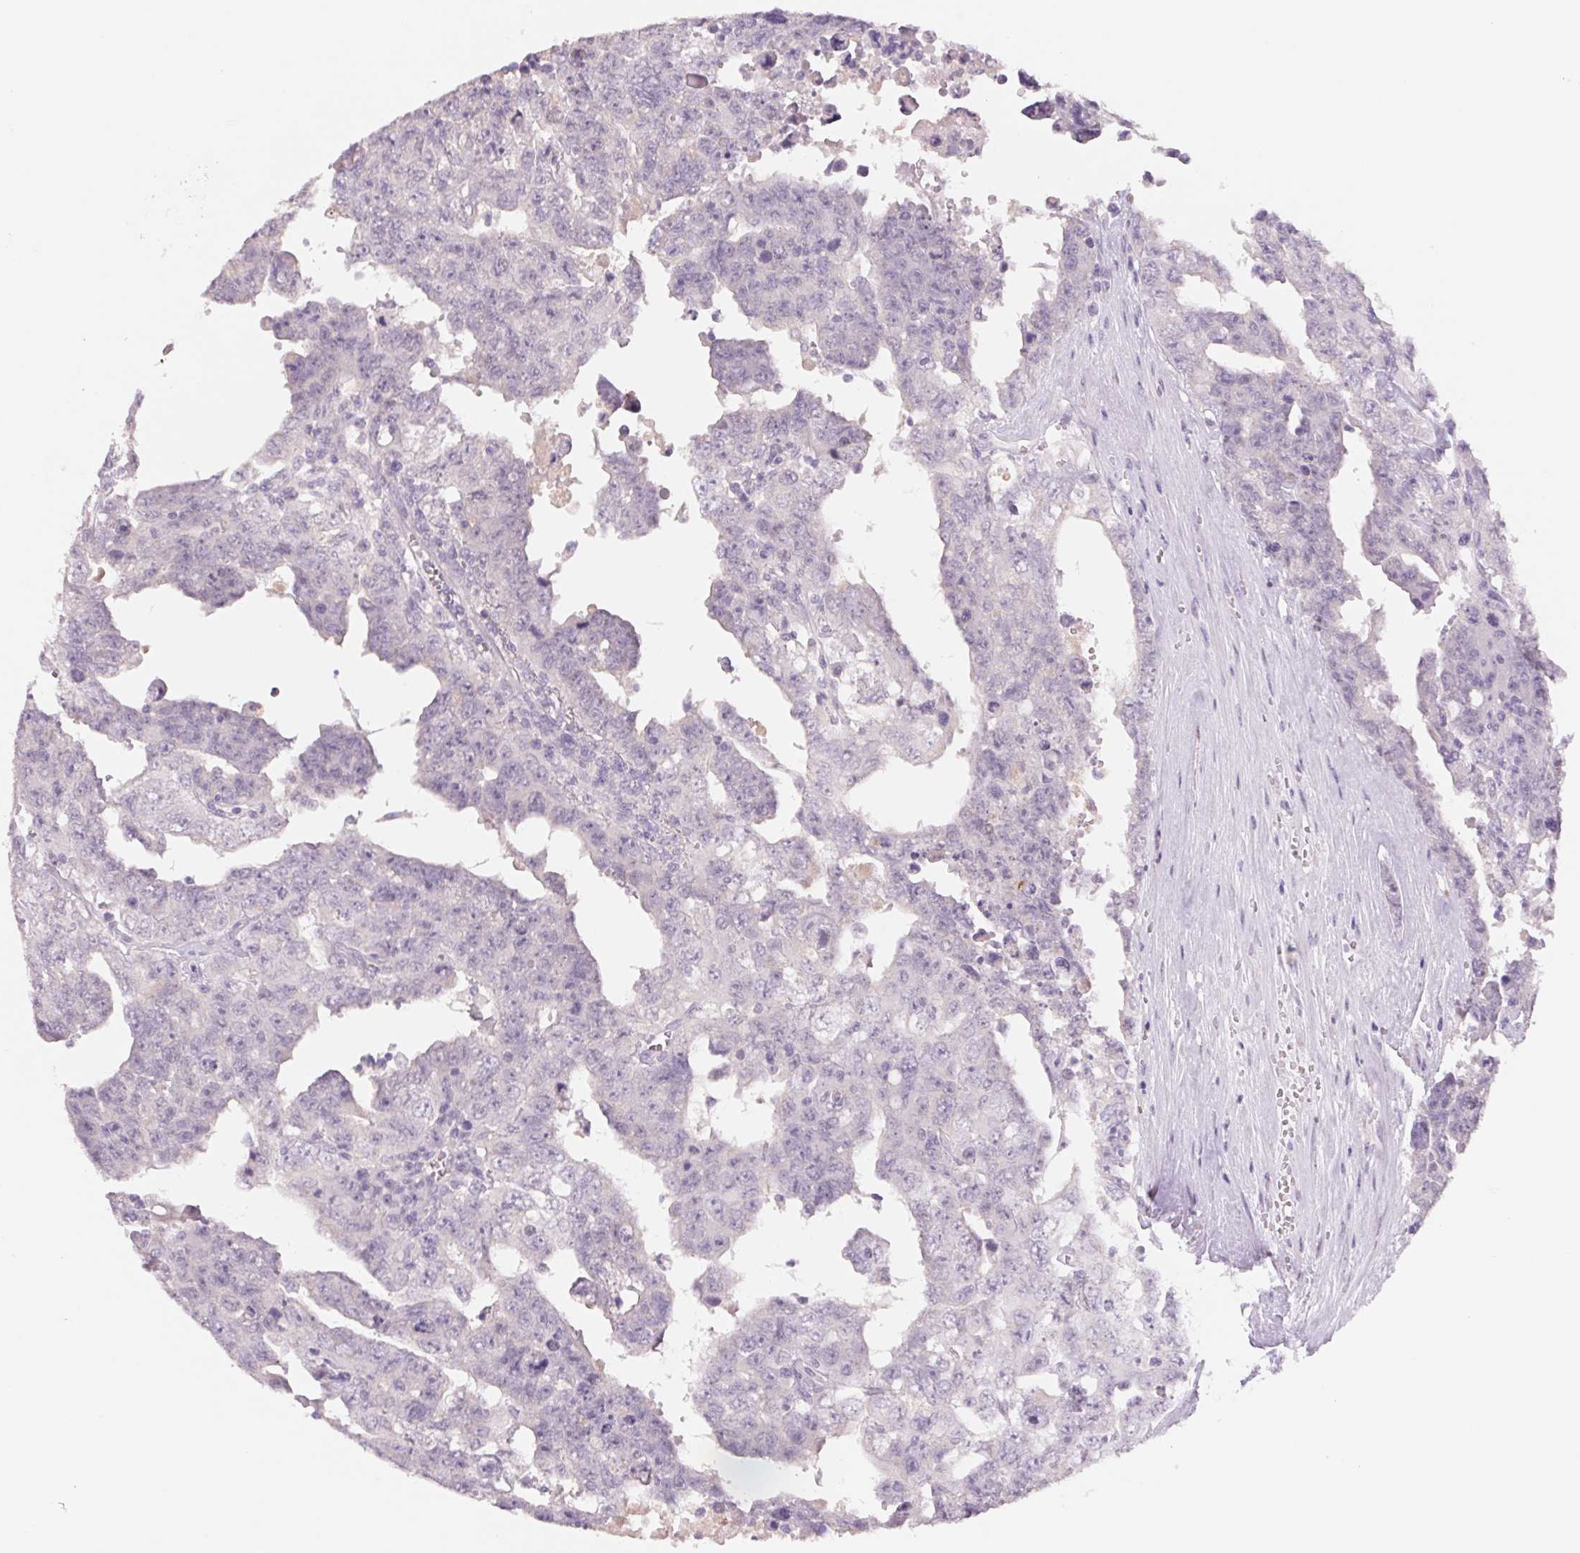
{"staining": {"intensity": "negative", "quantity": "none", "location": "none"}, "tissue": "testis cancer", "cell_type": "Tumor cells", "image_type": "cancer", "snomed": [{"axis": "morphology", "description": "Carcinoma, Embryonal, NOS"}, {"axis": "topography", "description": "Testis"}], "caption": "Immunohistochemical staining of testis cancer (embryonal carcinoma) reveals no significant staining in tumor cells. (DAB immunohistochemistry with hematoxylin counter stain).", "gene": "PNMA8B", "patient": {"sex": "male", "age": 24}}